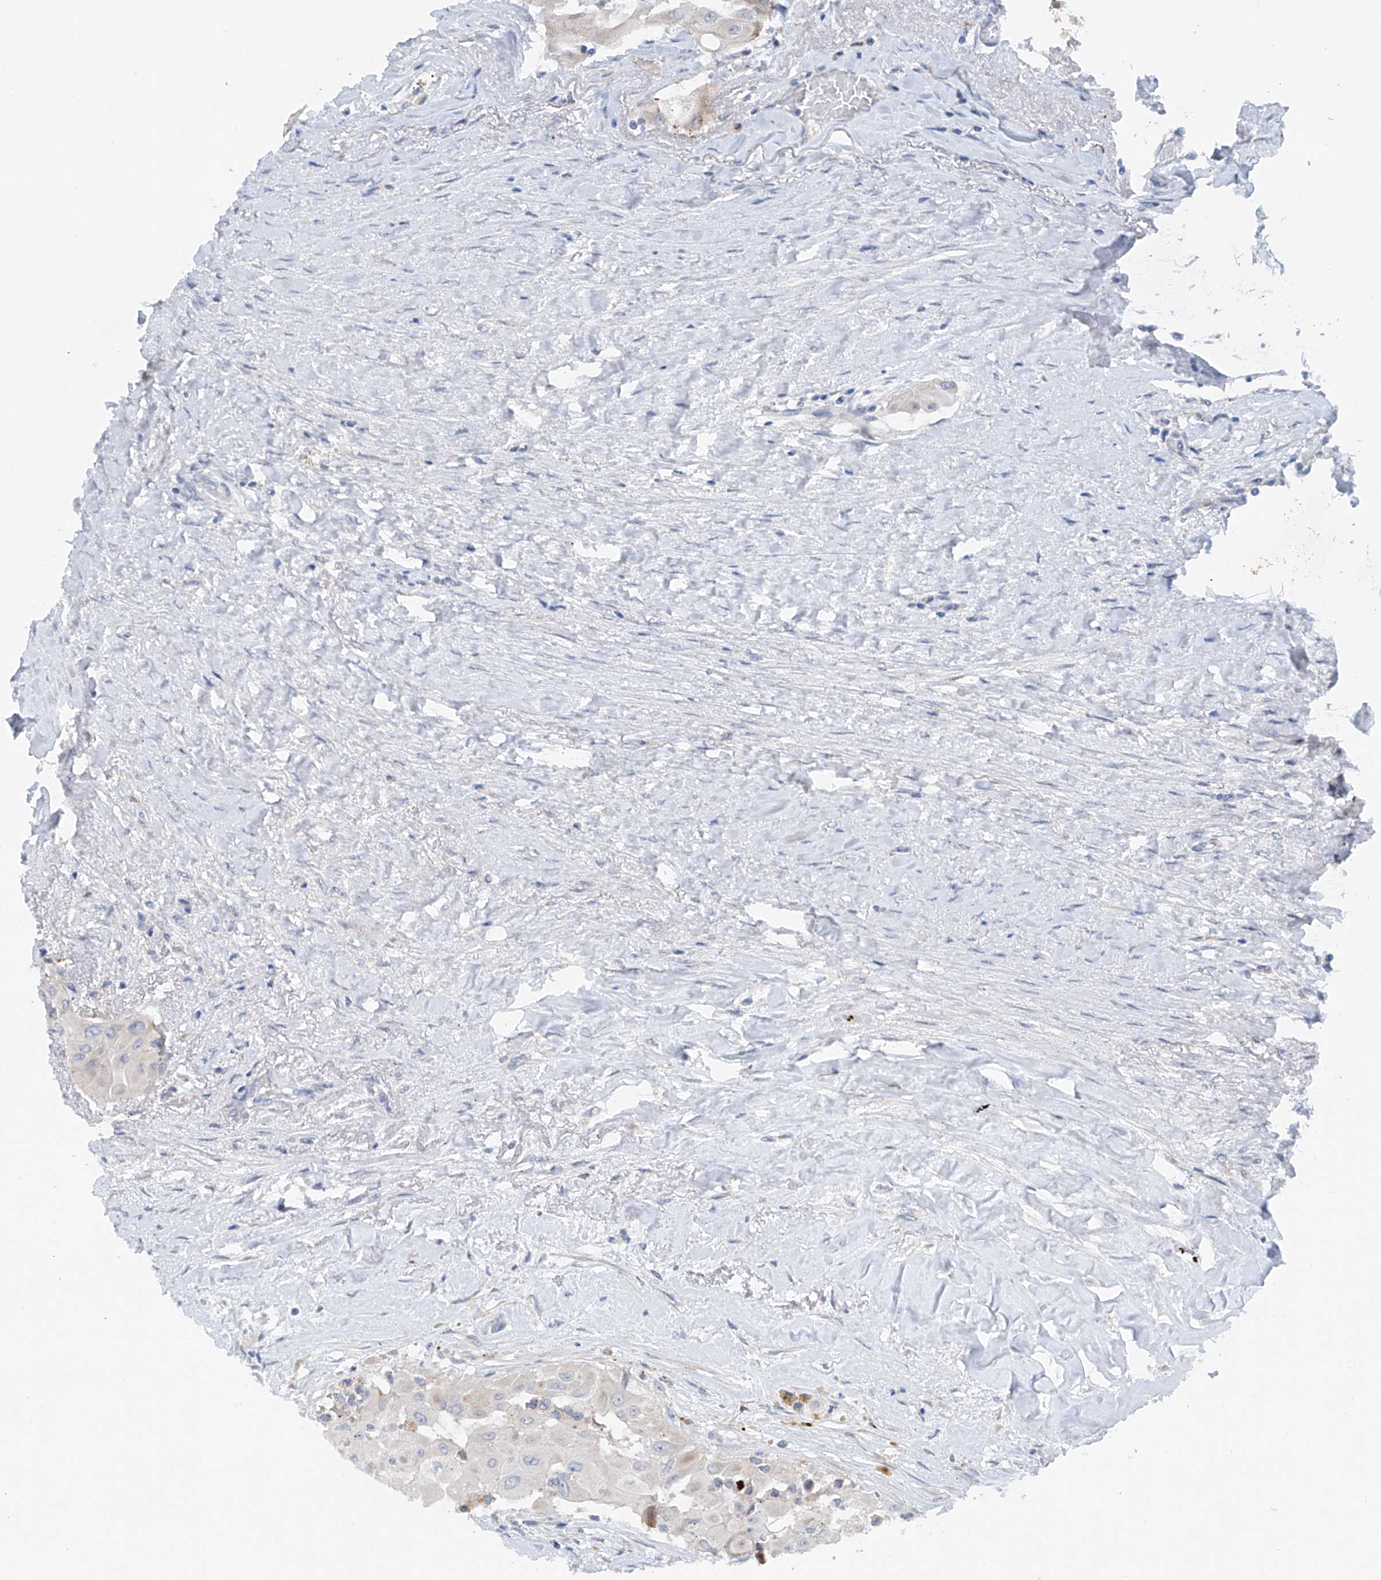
{"staining": {"intensity": "negative", "quantity": "none", "location": "none"}, "tissue": "thyroid cancer", "cell_type": "Tumor cells", "image_type": "cancer", "snomed": [{"axis": "morphology", "description": "Papillary adenocarcinoma, NOS"}, {"axis": "topography", "description": "Thyroid gland"}], "caption": "DAB (3,3'-diaminobenzidine) immunohistochemical staining of human thyroid papillary adenocarcinoma shows no significant staining in tumor cells. The staining is performed using DAB brown chromogen with nuclei counter-stained in using hematoxylin.", "gene": "CEP85L", "patient": {"sex": "female", "age": 59}}